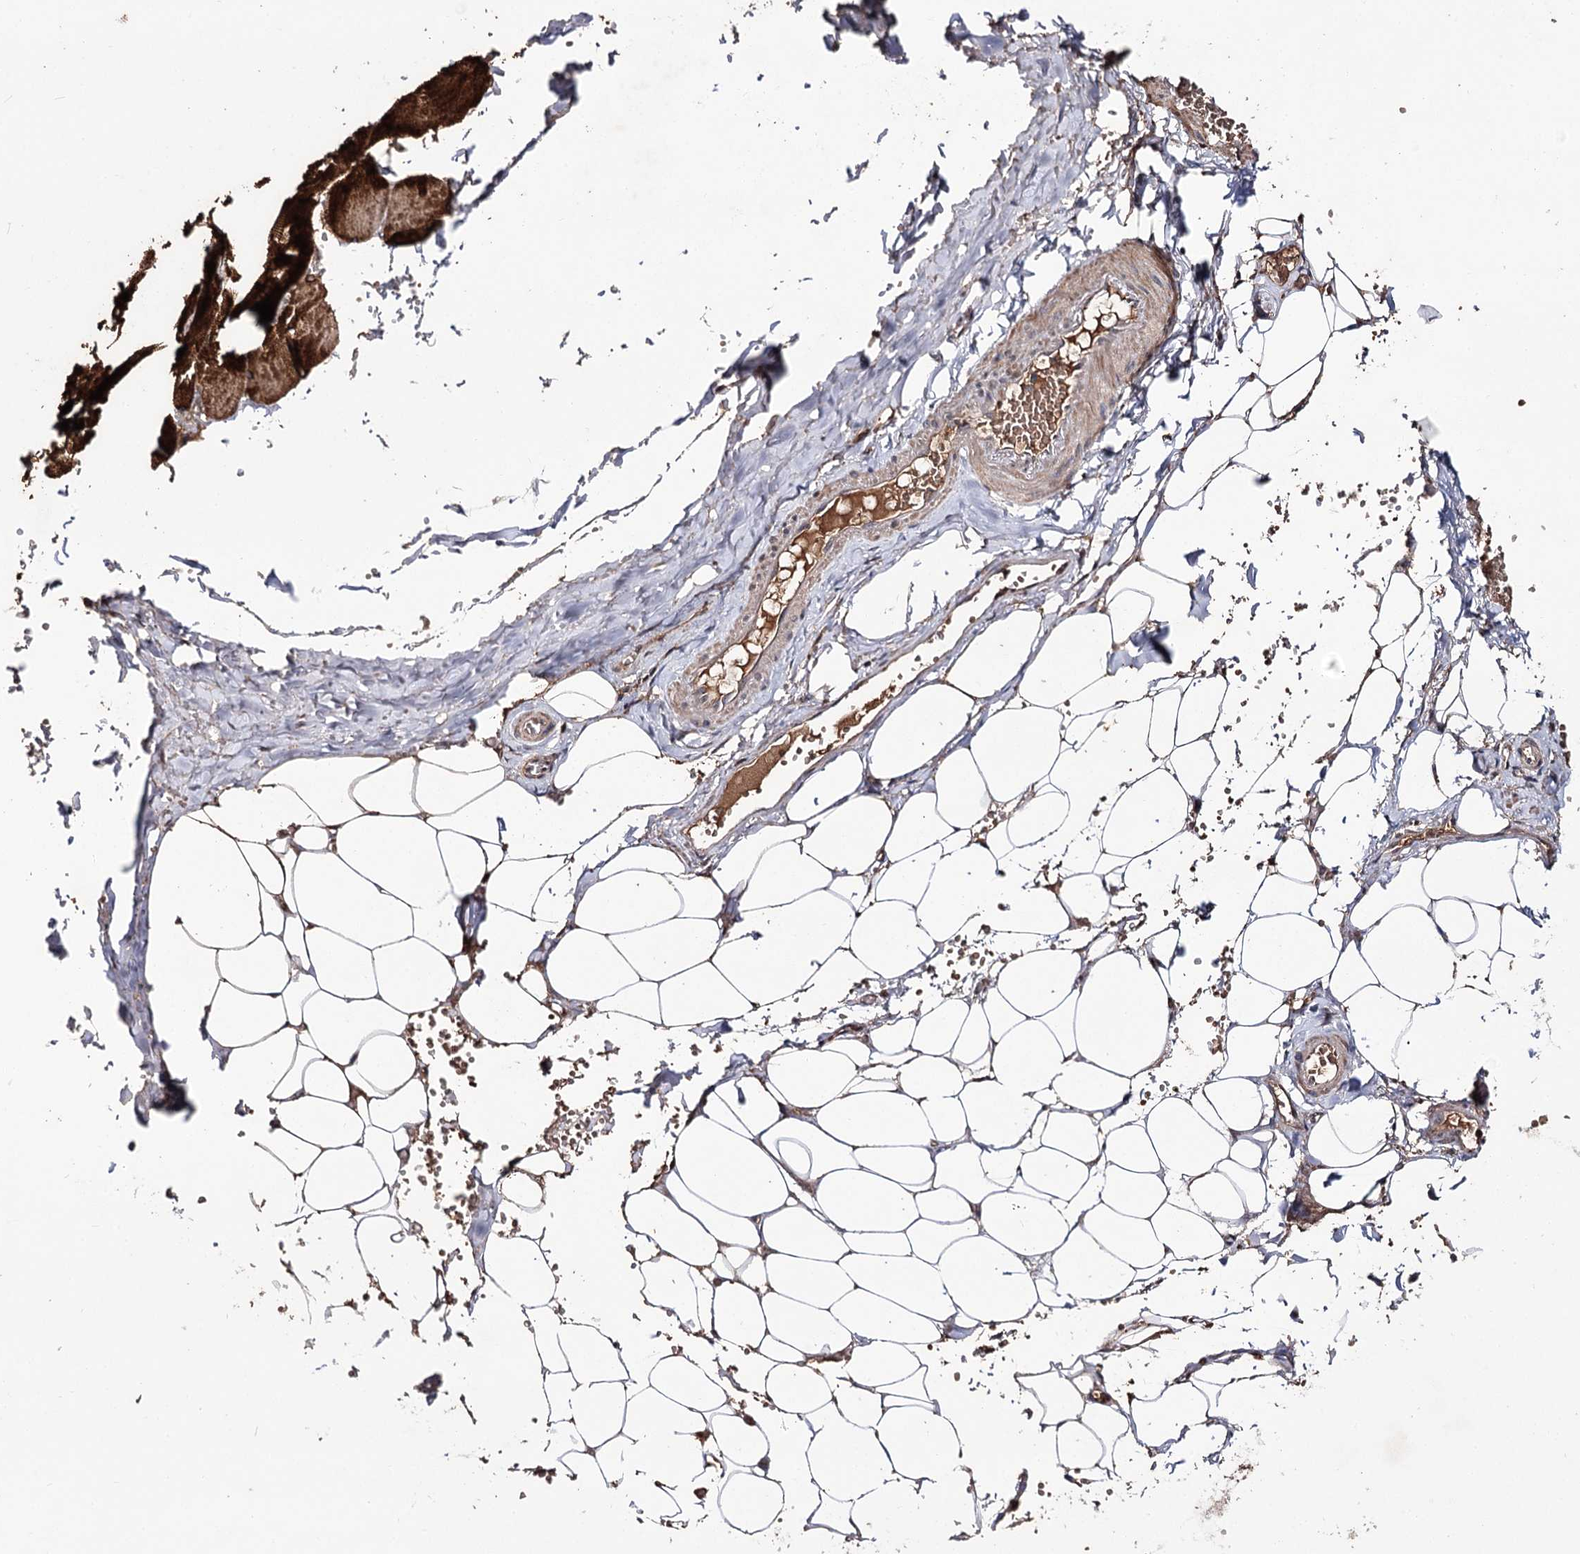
{"staining": {"intensity": "negative", "quantity": "none", "location": "none"}, "tissue": "adipose tissue", "cell_type": "Adipocytes", "image_type": "normal", "snomed": [{"axis": "morphology", "description": "Normal tissue, NOS"}, {"axis": "topography", "description": "Skeletal muscle"}, {"axis": "topography", "description": "Peripheral nerve tissue"}], "caption": "A high-resolution photomicrograph shows immunohistochemistry (IHC) staining of benign adipose tissue, which reveals no significant expression in adipocytes.", "gene": "FAM53B", "patient": {"sex": "female", "age": 55}}